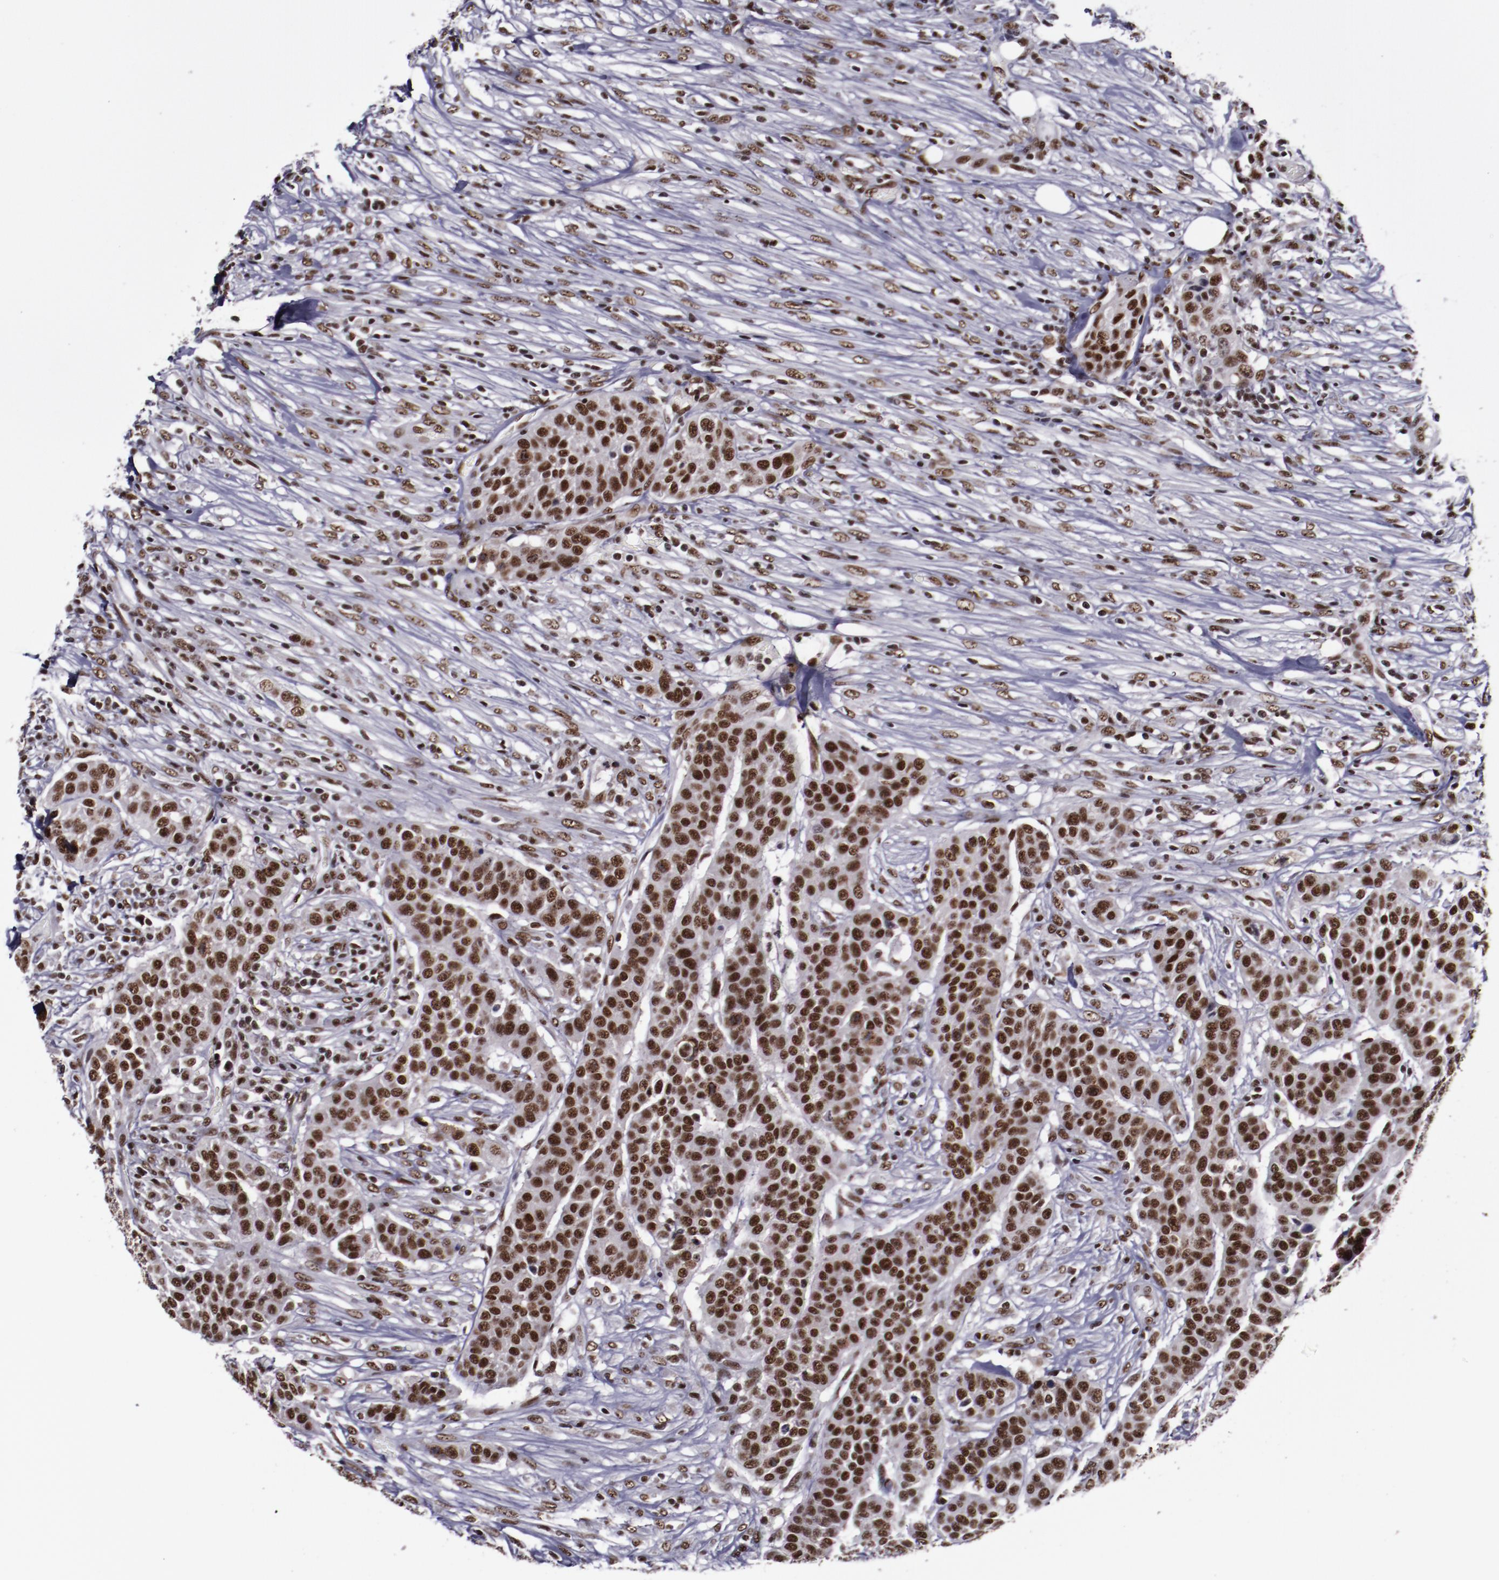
{"staining": {"intensity": "moderate", "quantity": ">75%", "location": "nuclear"}, "tissue": "urothelial cancer", "cell_type": "Tumor cells", "image_type": "cancer", "snomed": [{"axis": "morphology", "description": "Urothelial carcinoma, High grade"}, {"axis": "topography", "description": "Urinary bladder"}], "caption": "Urothelial cancer stained for a protein (brown) reveals moderate nuclear positive staining in approximately >75% of tumor cells.", "gene": "ERH", "patient": {"sex": "male", "age": 74}}